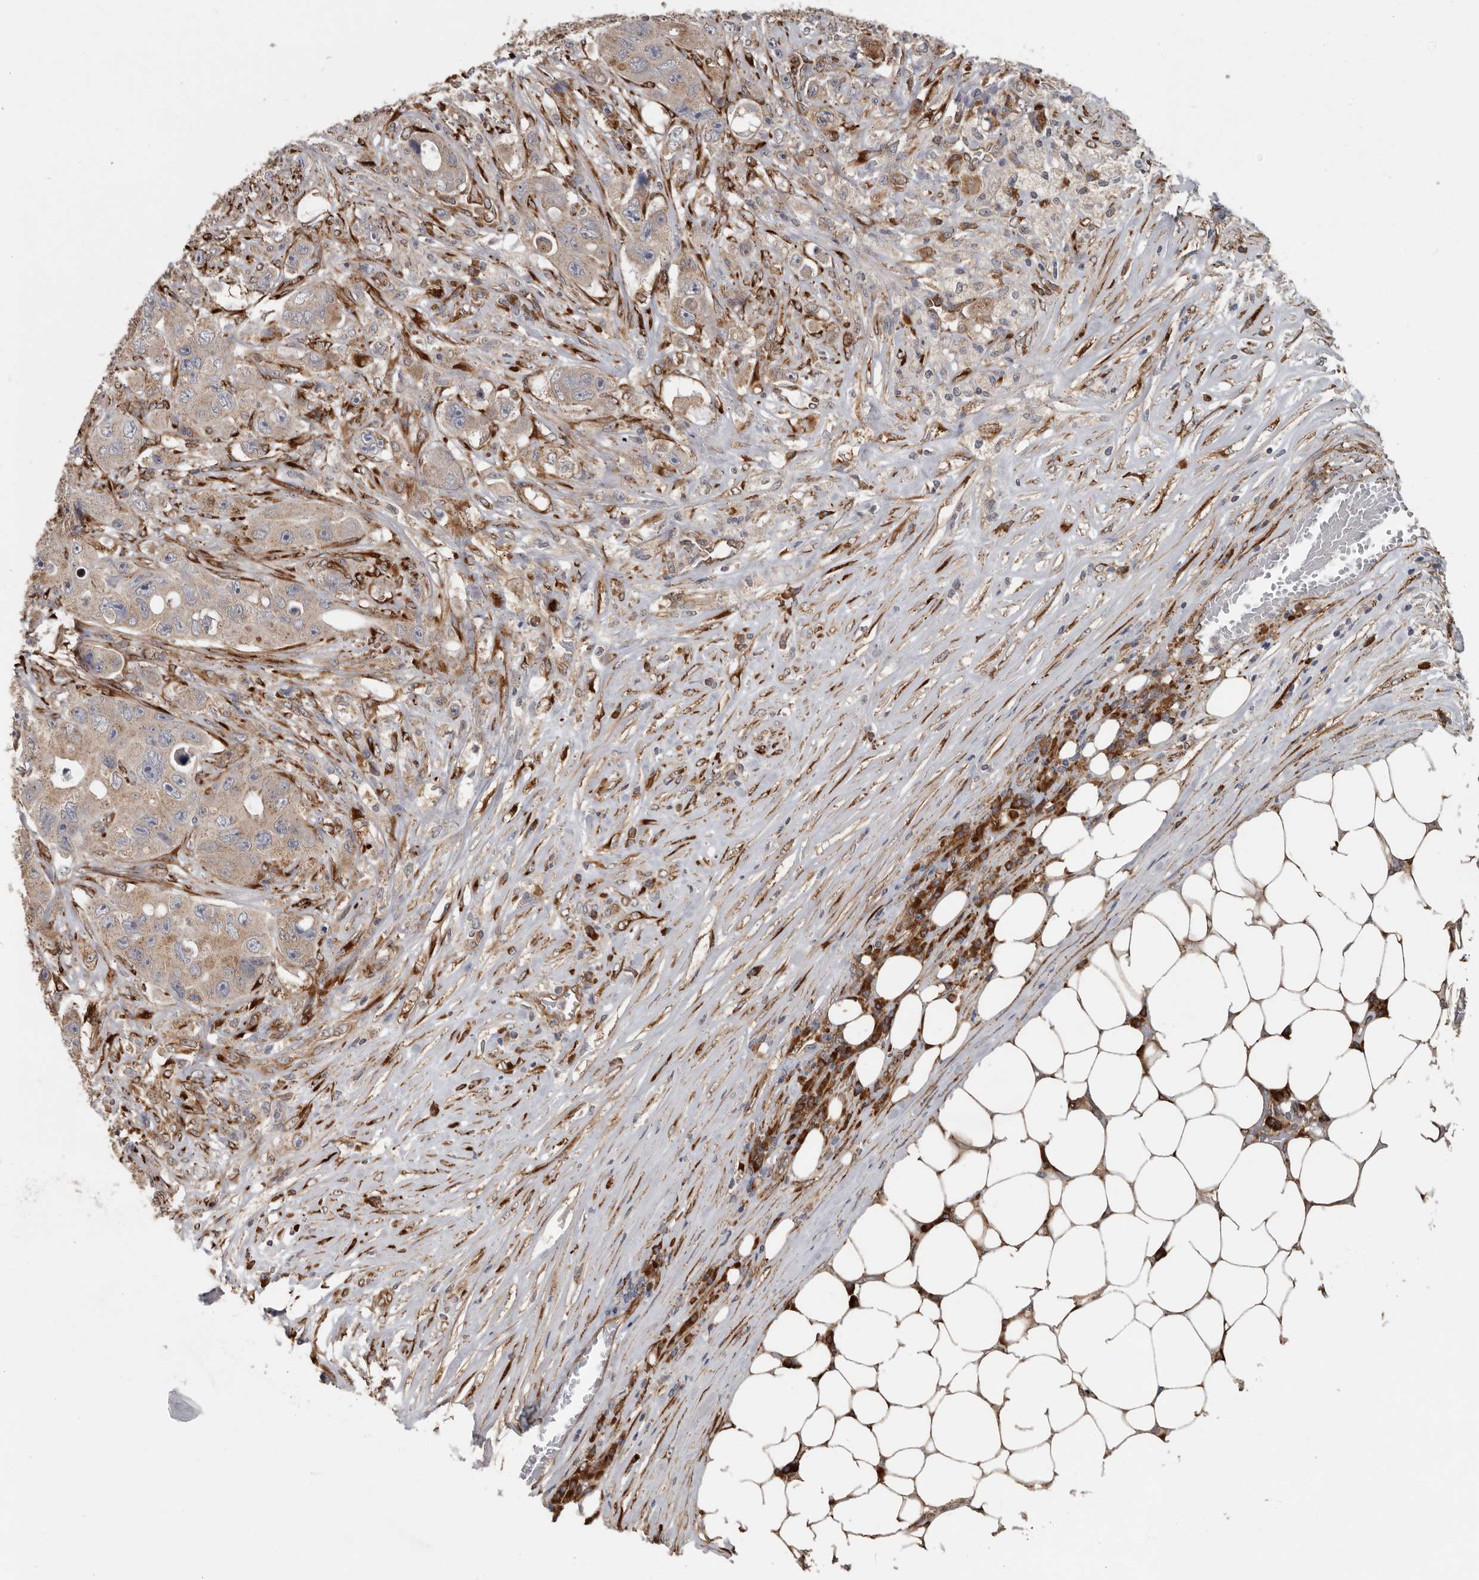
{"staining": {"intensity": "weak", "quantity": ">75%", "location": "cytoplasmic/membranous"}, "tissue": "colorectal cancer", "cell_type": "Tumor cells", "image_type": "cancer", "snomed": [{"axis": "morphology", "description": "Adenocarcinoma, NOS"}, {"axis": "topography", "description": "Colon"}], "caption": "Adenocarcinoma (colorectal) stained with DAB immunohistochemistry (IHC) shows low levels of weak cytoplasmic/membranous staining in approximately >75% of tumor cells.", "gene": "CEP350", "patient": {"sex": "female", "age": 46}}